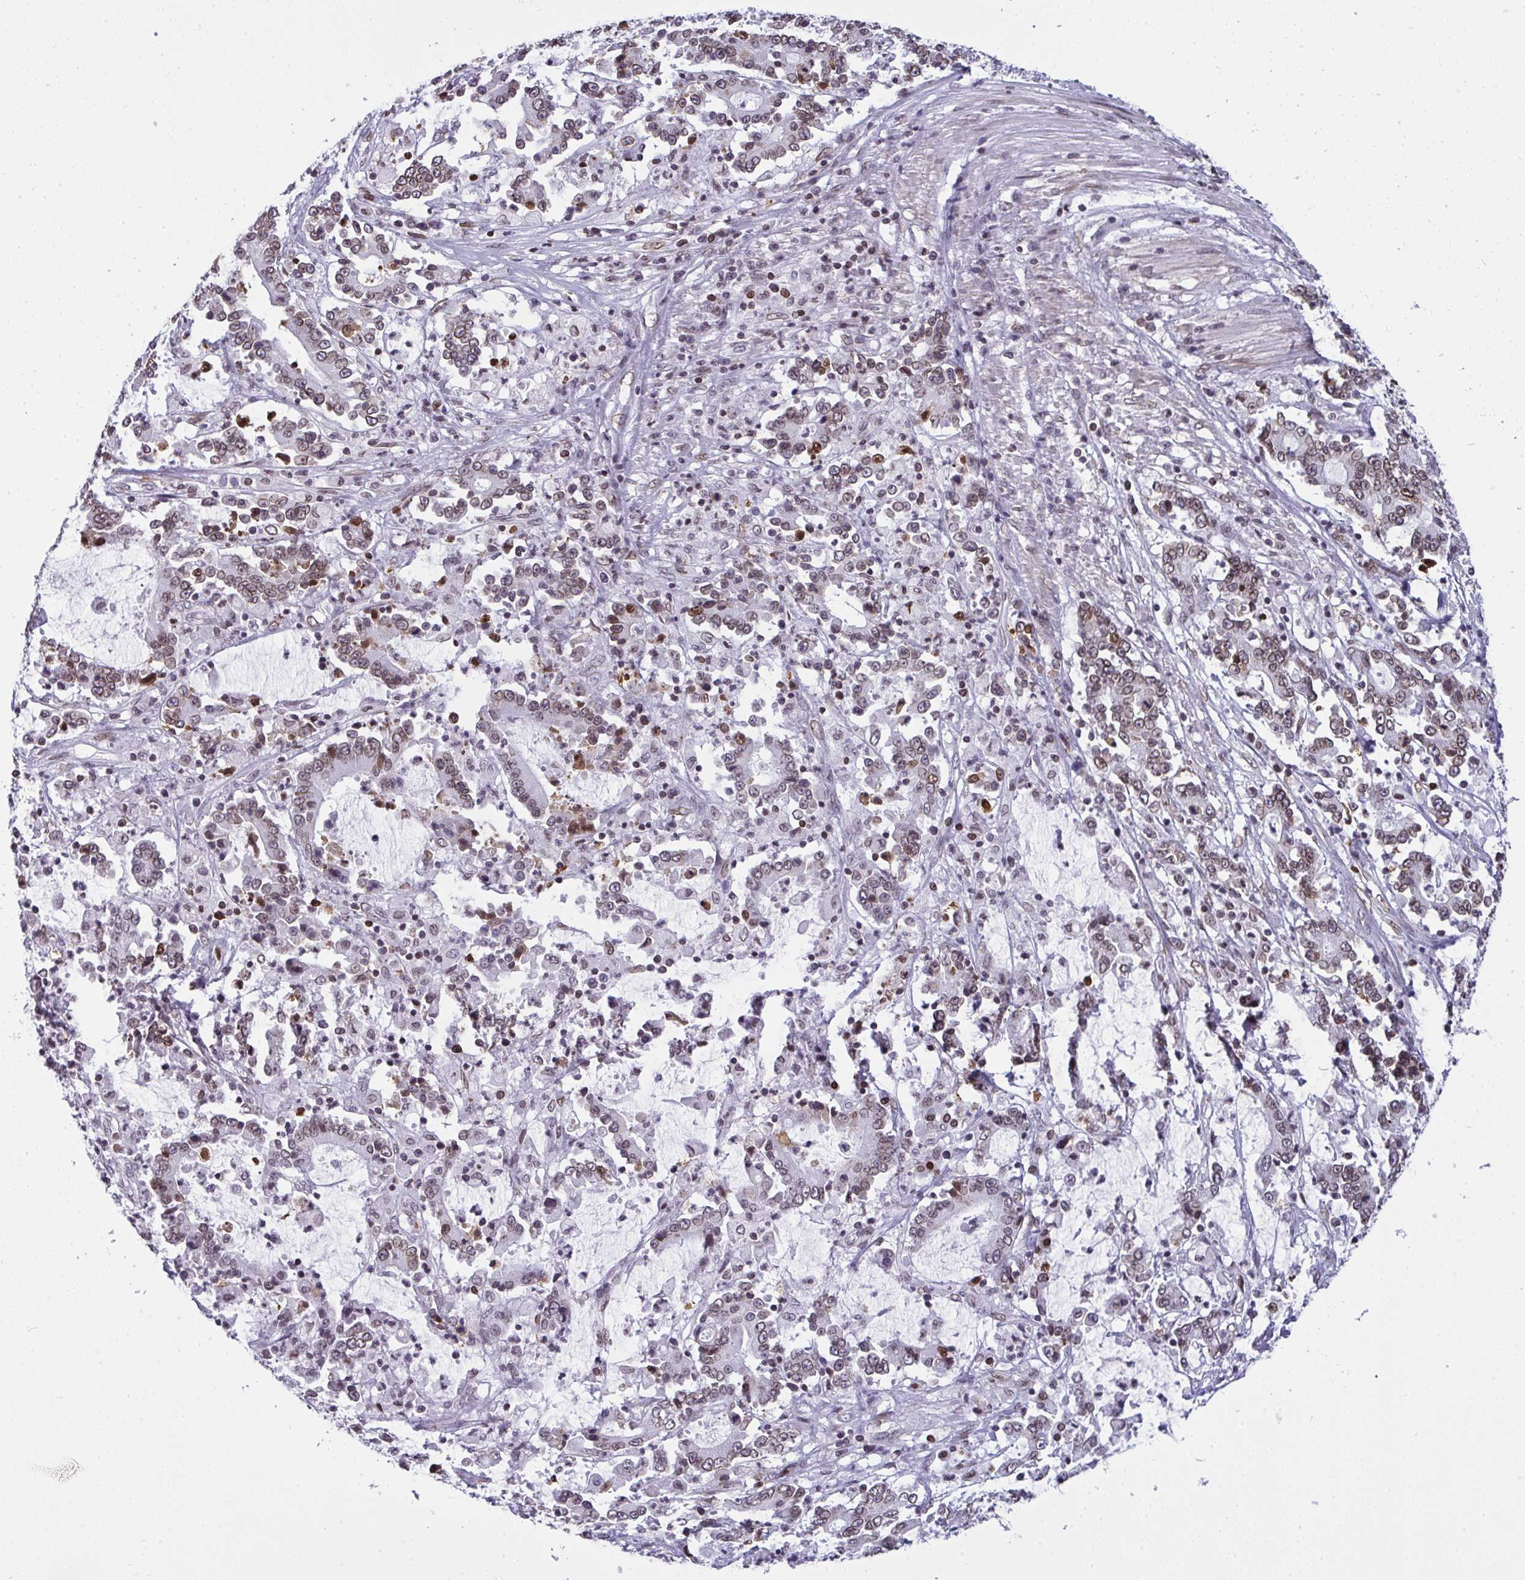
{"staining": {"intensity": "moderate", "quantity": "25%-75%", "location": "cytoplasmic/membranous,nuclear"}, "tissue": "stomach cancer", "cell_type": "Tumor cells", "image_type": "cancer", "snomed": [{"axis": "morphology", "description": "Adenocarcinoma, NOS"}, {"axis": "topography", "description": "Stomach, upper"}], "caption": "IHC (DAB (3,3'-diaminobenzidine)) staining of human stomach adenocarcinoma demonstrates moderate cytoplasmic/membranous and nuclear protein expression in about 25%-75% of tumor cells.", "gene": "LMNB2", "patient": {"sex": "male", "age": 68}}